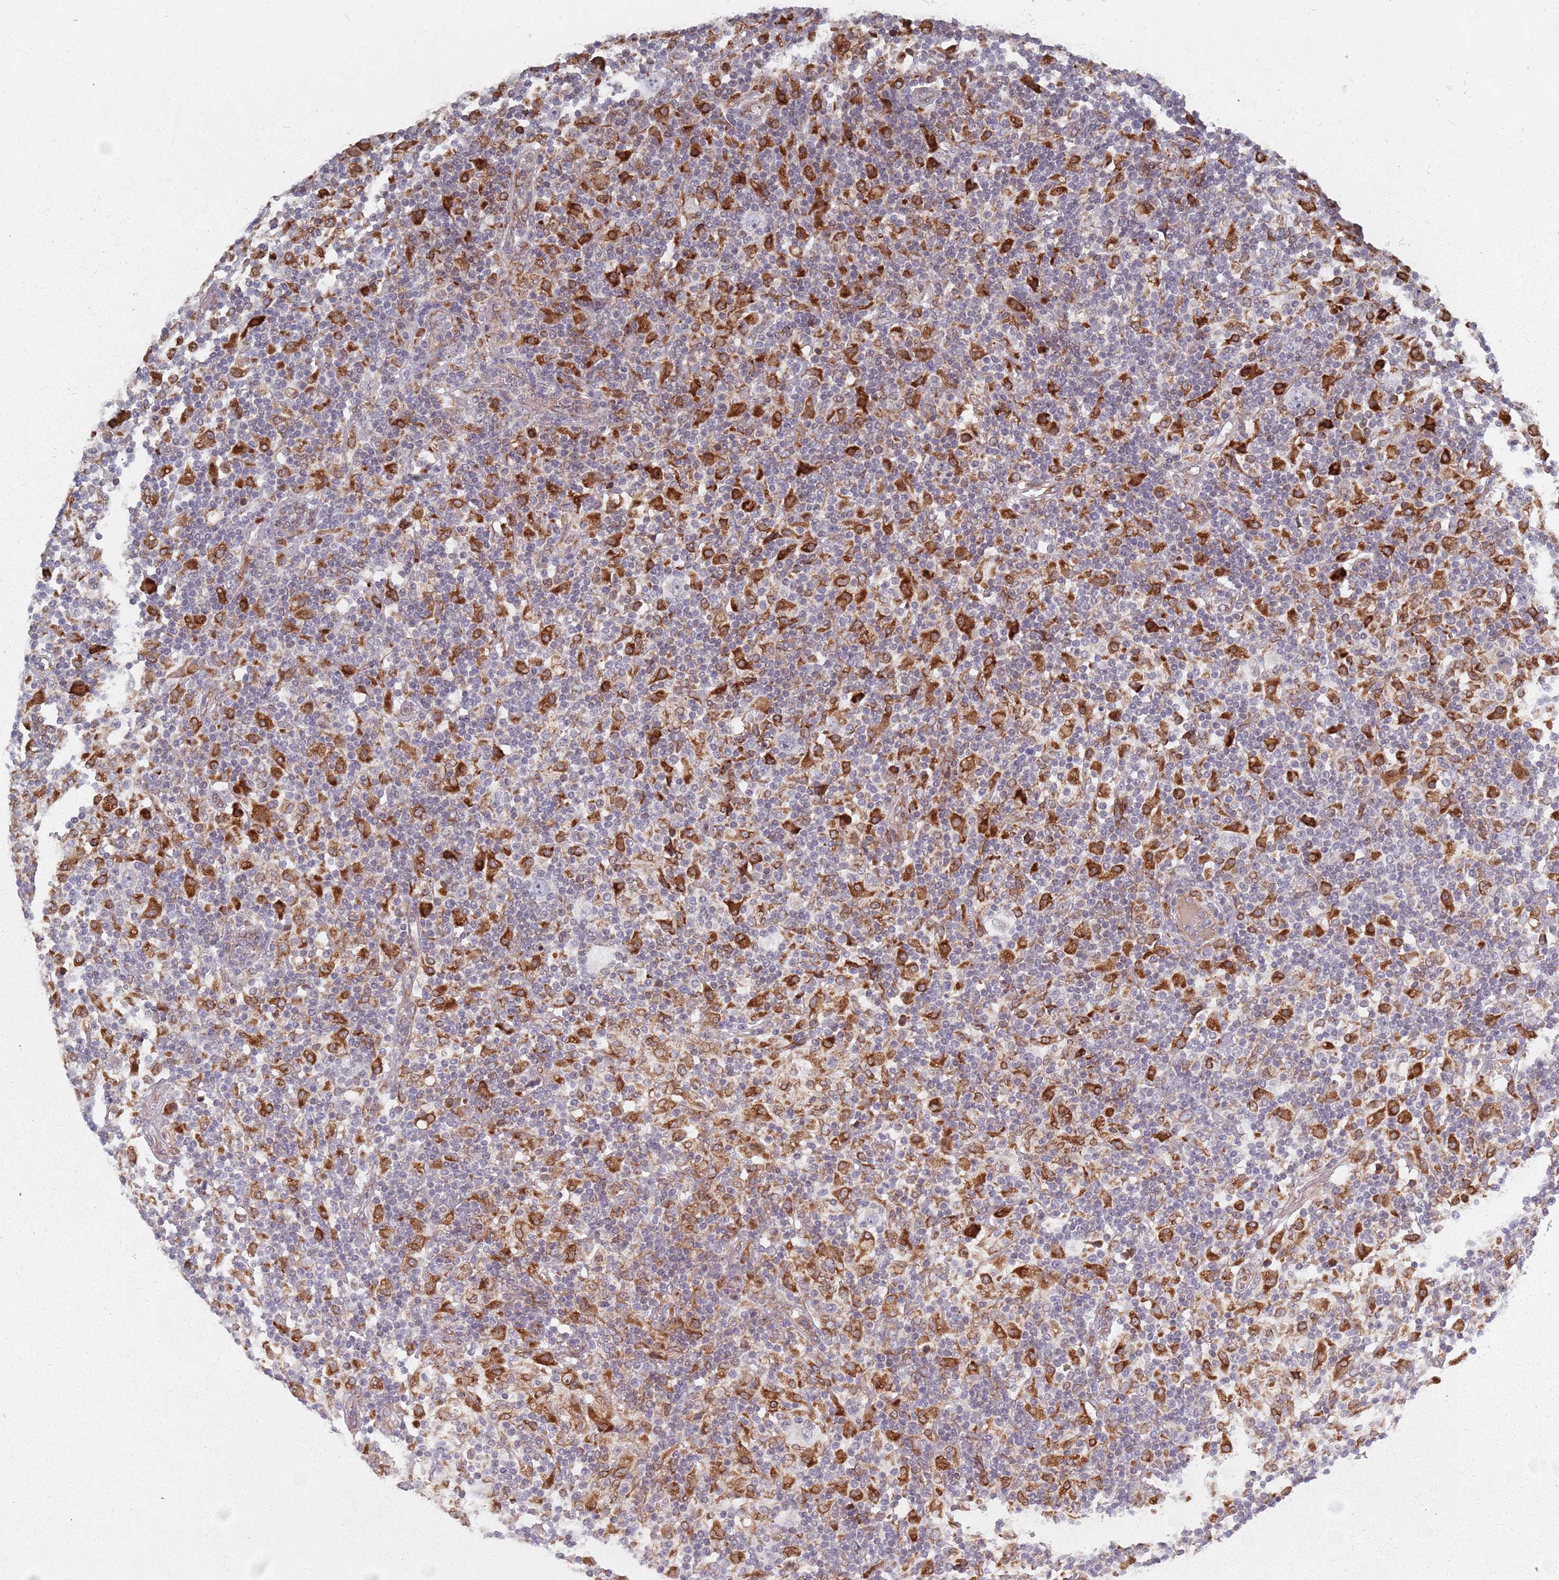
{"staining": {"intensity": "negative", "quantity": "none", "location": "none"}, "tissue": "lymphoma", "cell_type": "Tumor cells", "image_type": "cancer", "snomed": [{"axis": "morphology", "description": "Hodgkin's disease, NOS"}, {"axis": "topography", "description": "Lymph node"}], "caption": "IHC of human Hodgkin's disease exhibits no staining in tumor cells. Nuclei are stained in blue.", "gene": "ADAL", "patient": {"sex": "male", "age": 70}}